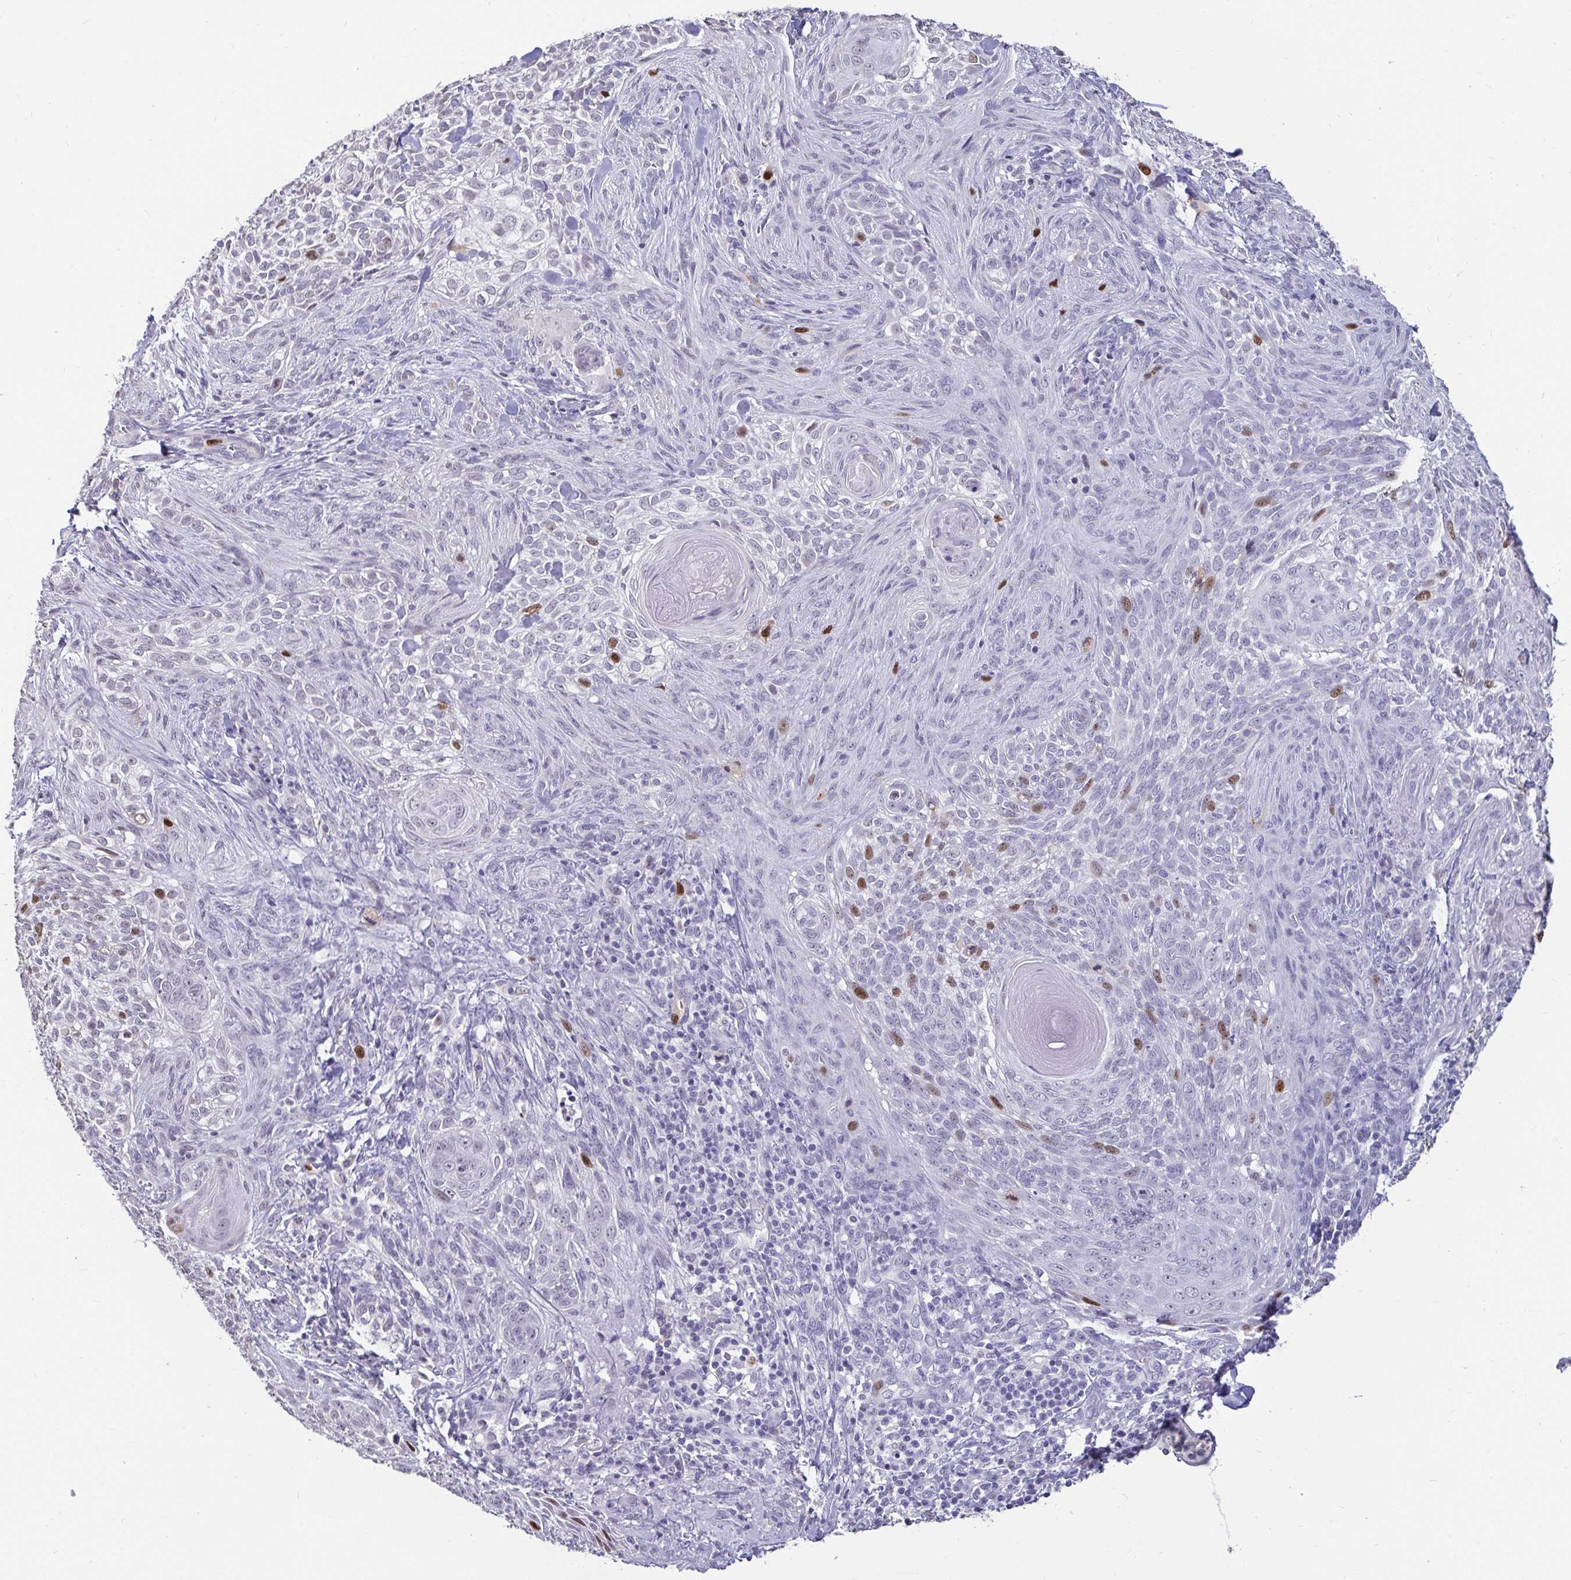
{"staining": {"intensity": "moderate", "quantity": "<25%", "location": "nuclear"}, "tissue": "skin cancer", "cell_type": "Tumor cells", "image_type": "cancer", "snomed": [{"axis": "morphology", "description": "Basal cell carcinoma"}, {"axis": "topography", "description": "Skin"}], "caption": "About <25% of tumor cells in skin basal cell carcinoma exhibit moderate nuclear protein expression as visualized by brown immunohistochemical staining.", "gene": "ANLN", "patient": {"sex": "female", "age": 48}}